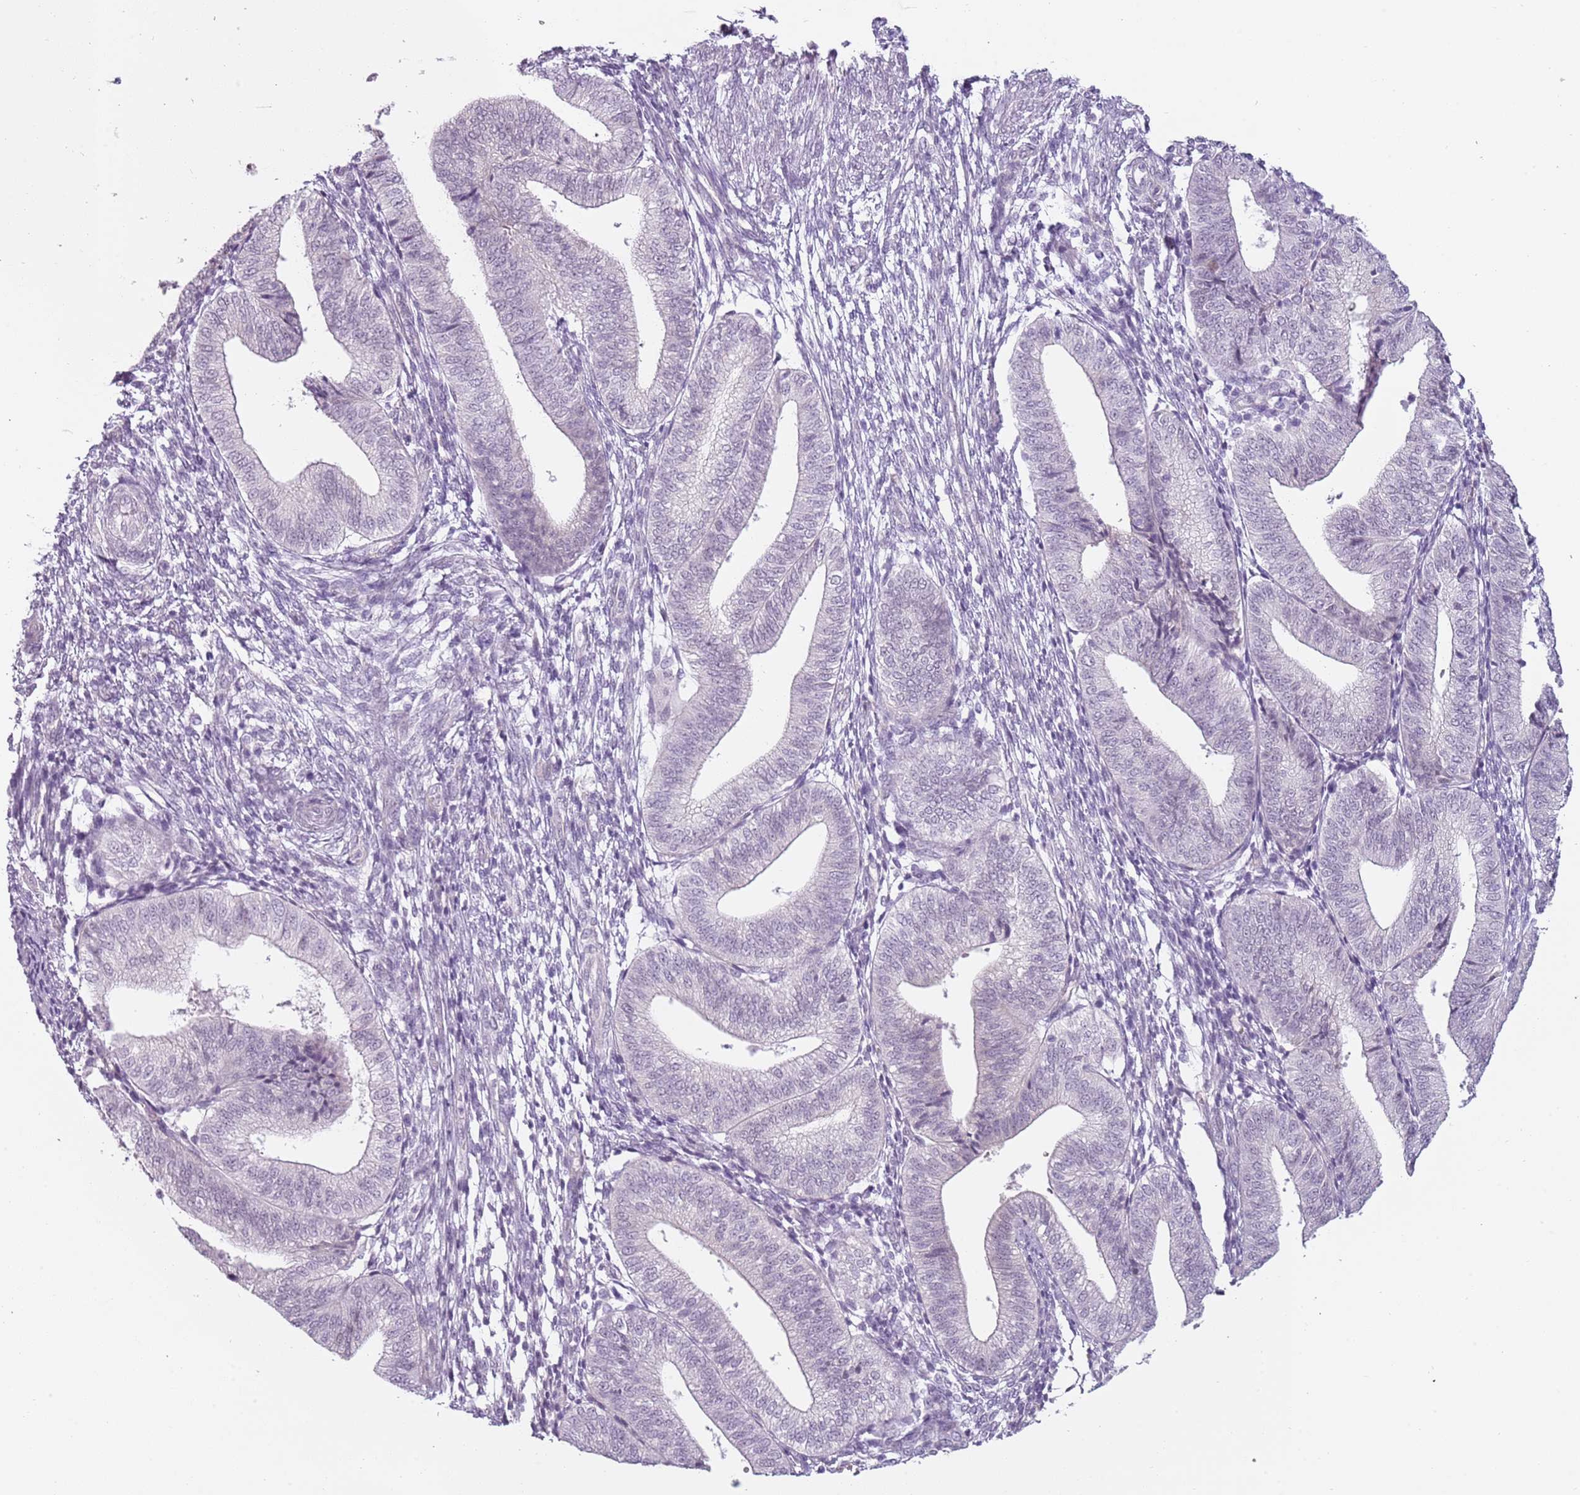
{"staining": {"intensity": "negative", "quantity": "none", "location": "none"}, "tissue": "endometrium", "cell_type": "Cells in endometrial stroma", "image_type": "normal", "snomed": [{"axis": "morphology", "description": "Normal tissue, NOS"}, {"axis": "topography", "description": "Endometrium"}], "caption": "Endometrium stained for a protein using immunohistochemistry reveals no staining cells in endometrial stroma.", "gene": "RFX2", "patient": {"sex": "female", "age": 34}}